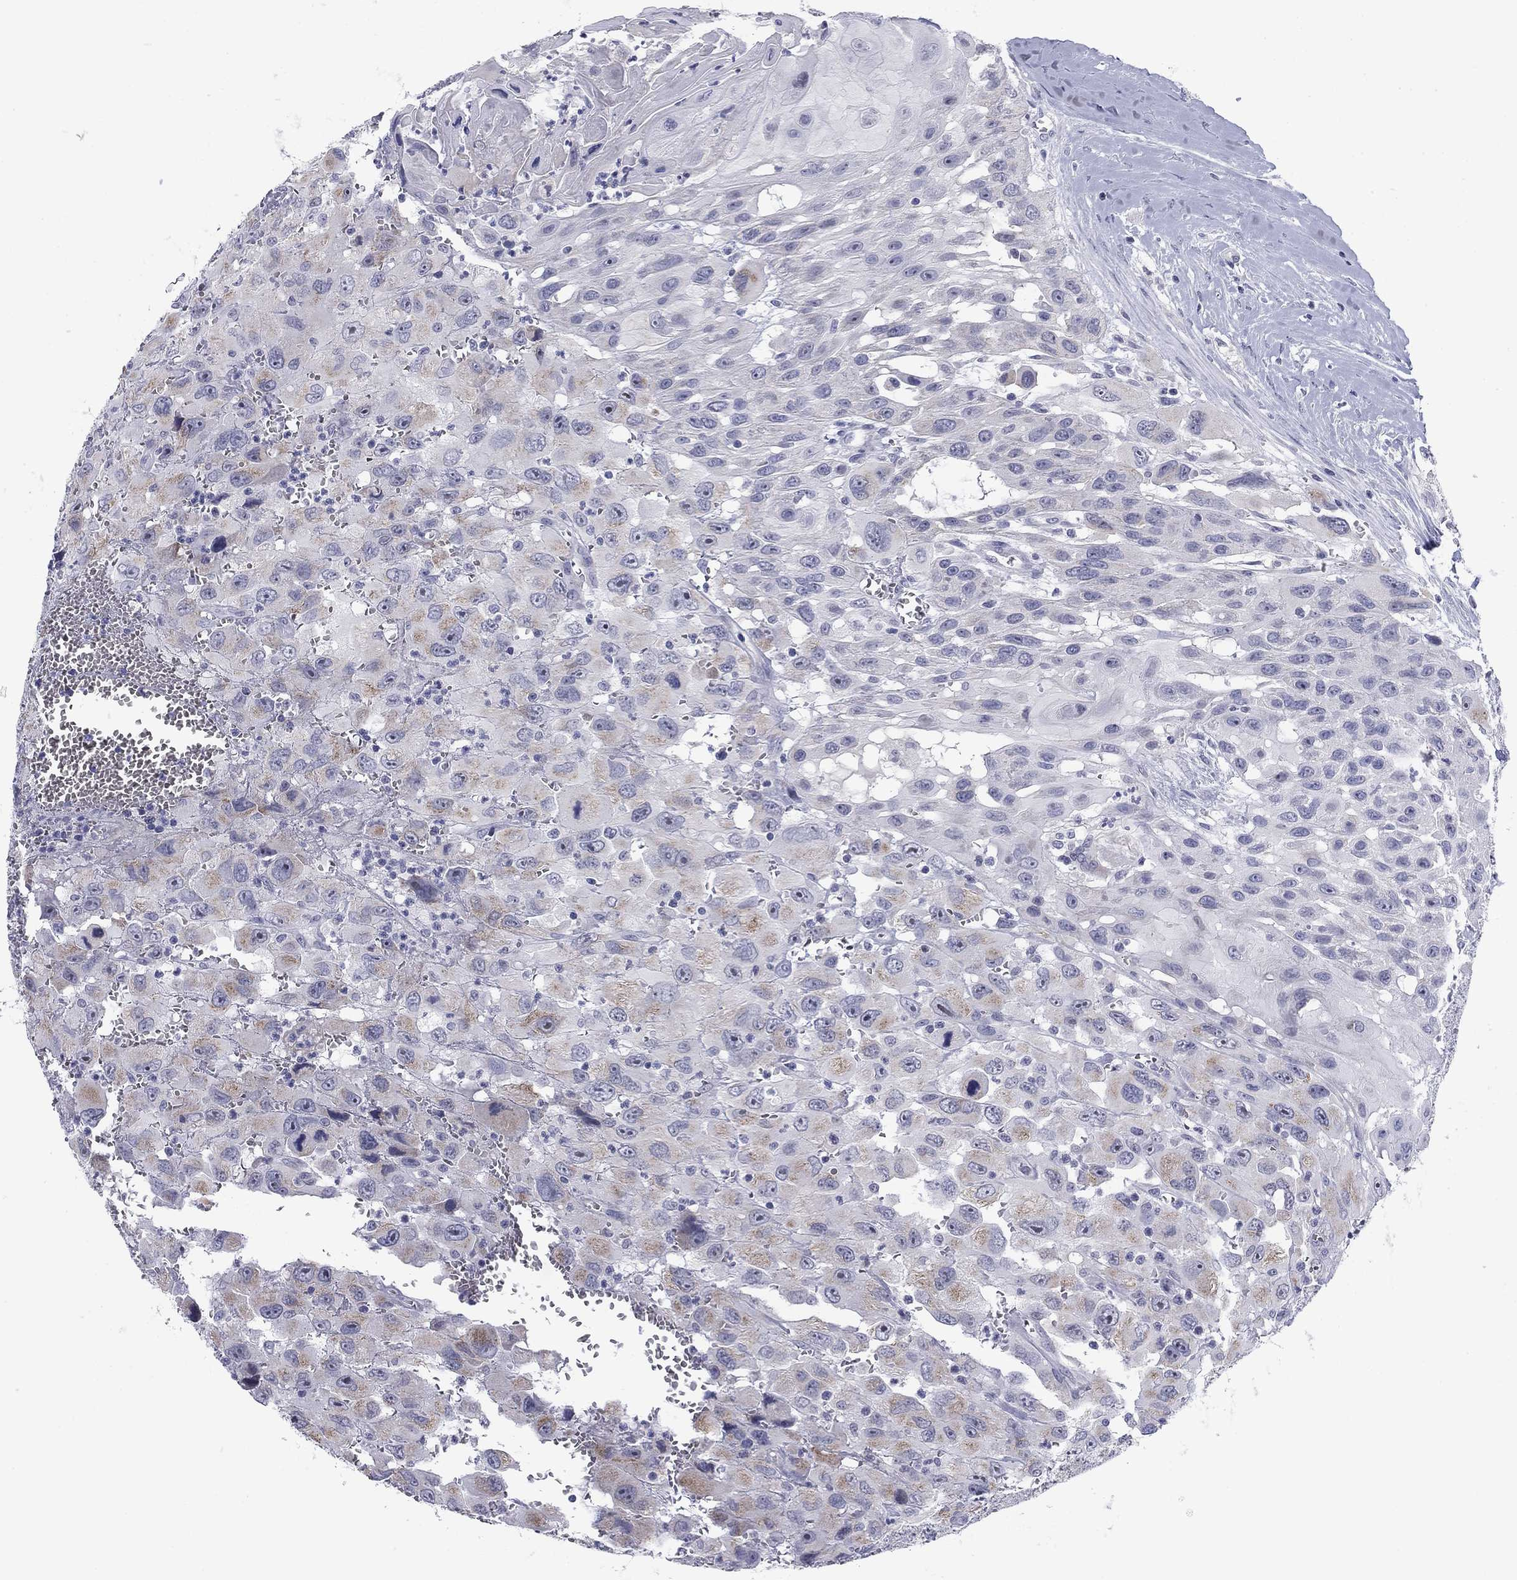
{"staining": {"intensity": "weak", "quantity": "<25%", "location": "cytoplasmic/membranous"}, "tissue": "head and neck cancer", "cell_type": "Tumor cells", "image_type": "cancer", "snomed": [{"axis": "morphology", "description": "Squamous cell carcinoma, NOS"}, {"axis": "morphology", "description": "Squamous cell carcinoma, metastatic, NOS"}, {"axis": "topography", "description": "Oral tissue"}, {"axis": "topography", "description": "Head-Neck"}], "caption": "This is a micrograph of immunohistochemistry staining of metastatic squamous cell carcinoma (head and neck), which shows no positivity in tumor cells.", "gene": "PRPH", "patient": {"sex": "female", "age": 85}}